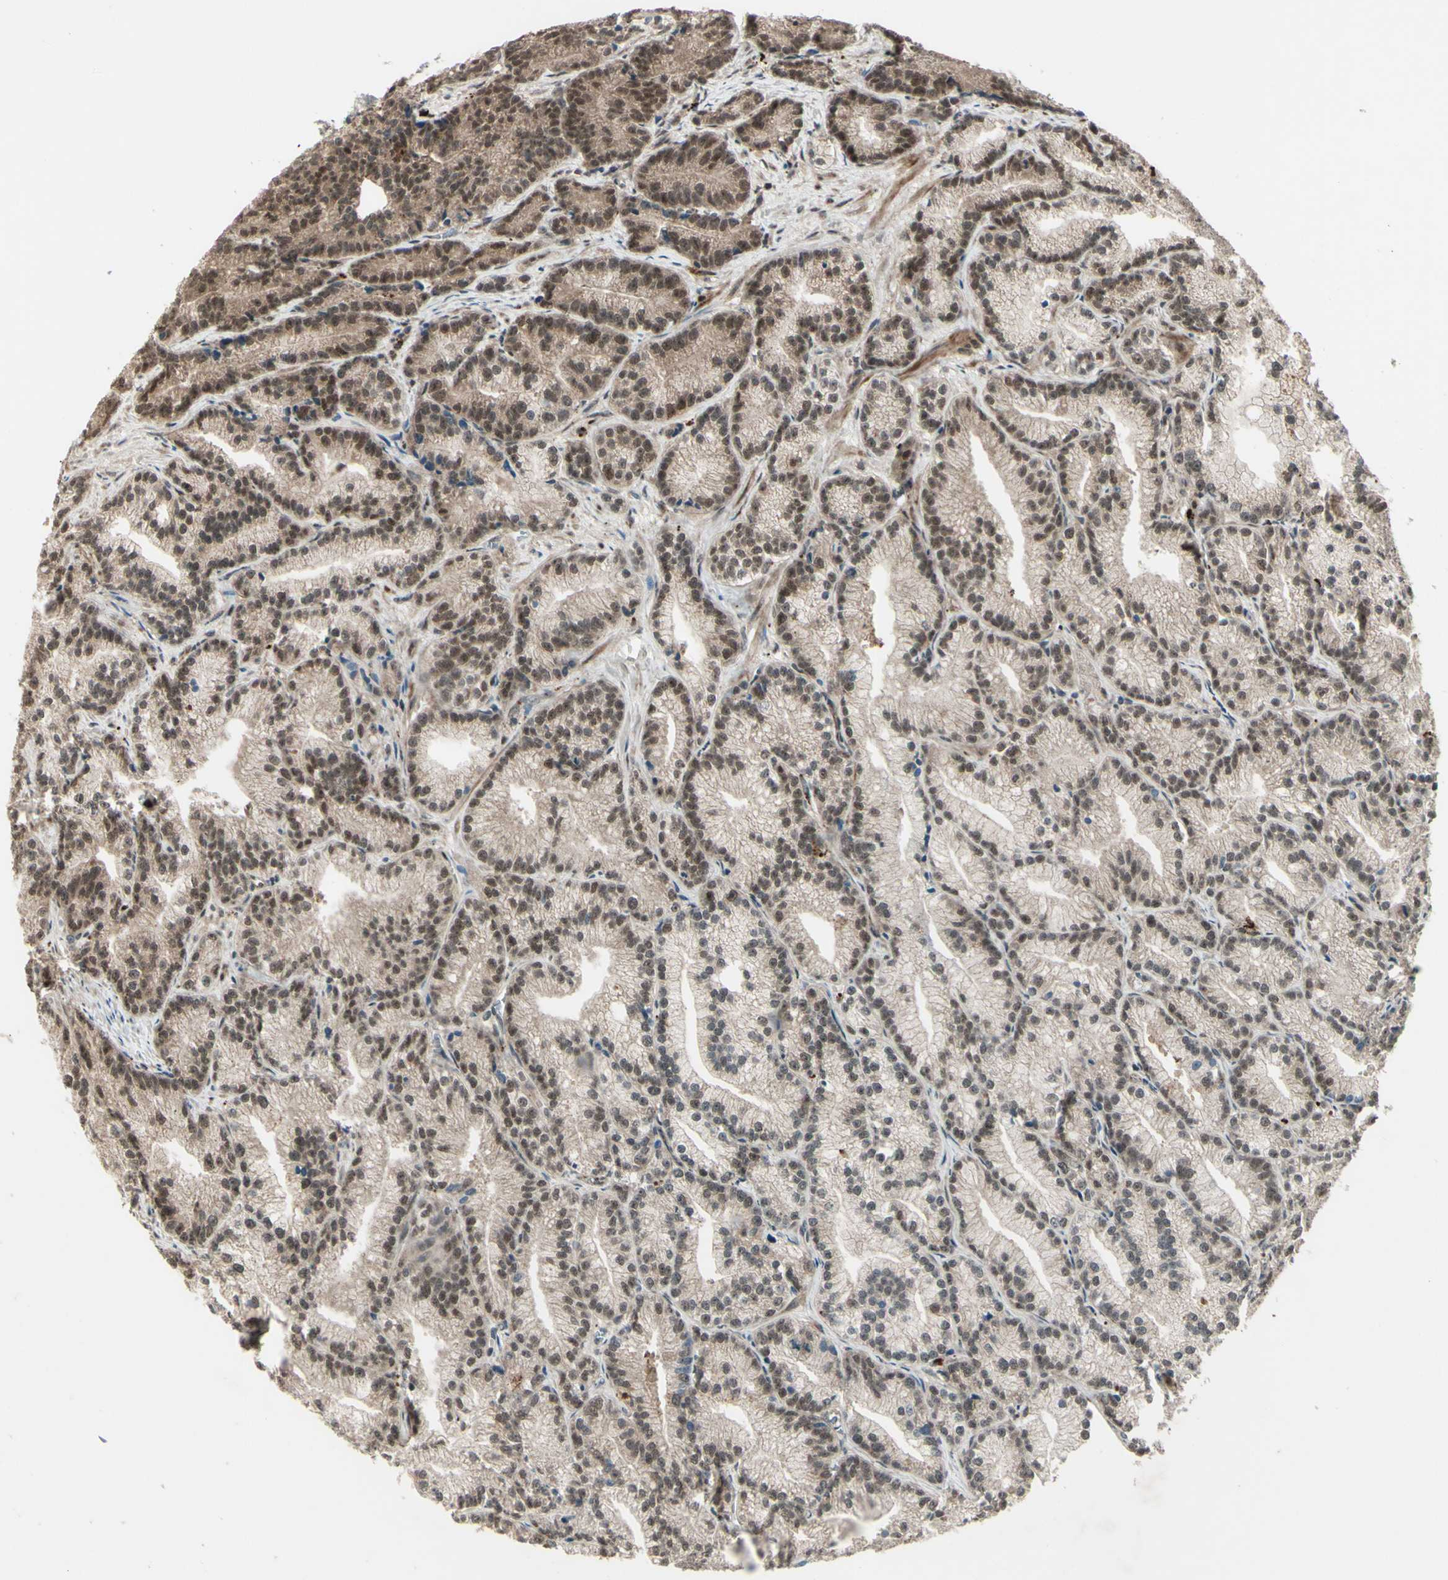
{"staining": {"intensity": "moderate", "quantity": ">75%", "location": "cytoplasmic/membranous,nuclear"}, "tissue": "prostate cancer", "cell_type": "Tumor cells", "image_type": "cancer", "snomed": [{"axis": "morphology", "description": "Adenocarcinoma, Low grade"}, {"axis": "topography", "description": "Prostate"}], "caption": "Prostate cancer tissue shows moderate cytoplasmic/membranous and nuclear staining in about >75% of tumor cells", "gene": "MLF2", "patient": {"sex": "male", "age": 89}}